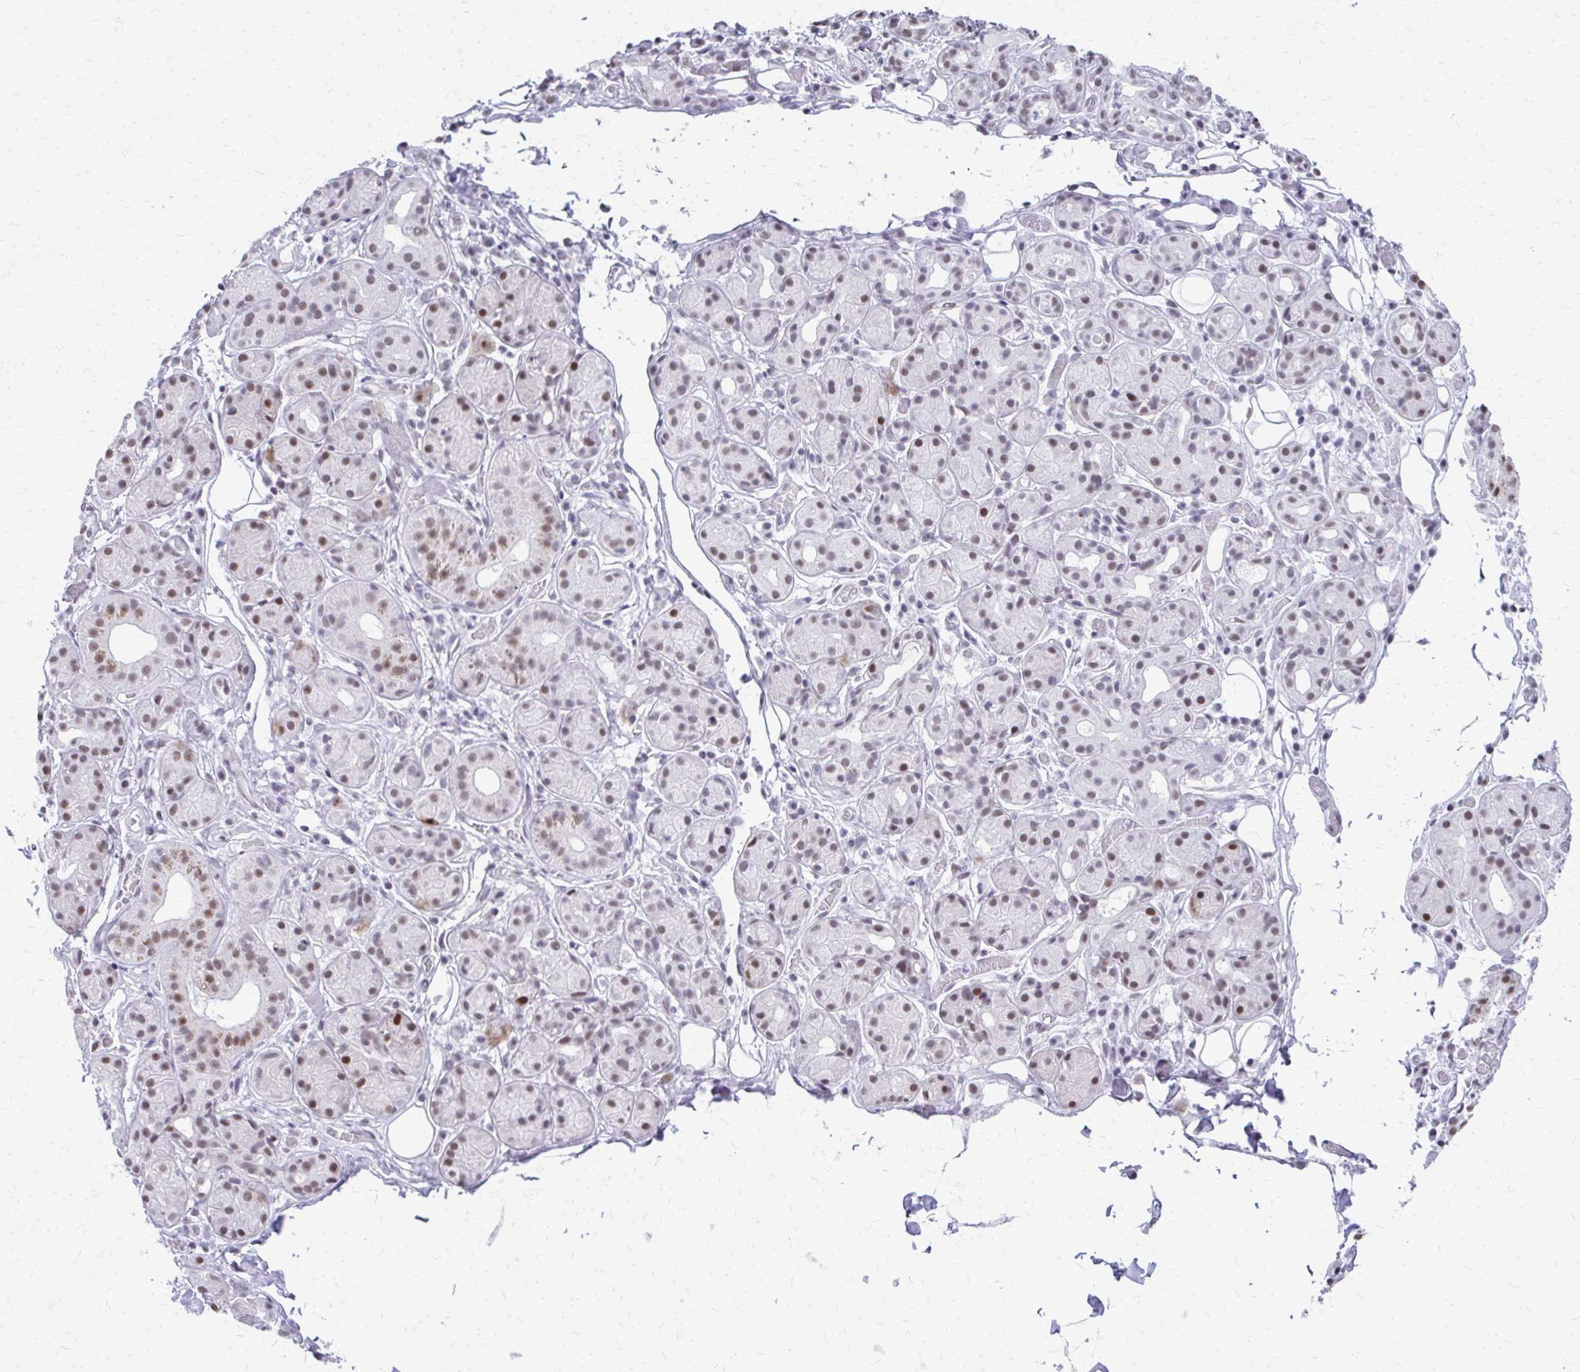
{"staining": {"intensity": "moderate", "quantity": "25%-75%", "location": "nuclear"}, "tissue": "salivary gland", "cell_type": "Glandular cells", "image_type": "normal", "snomed": [{"axis": "morphology", "description": "Normal tissue, NOS"}, {"axis": "topography", "description": "Salivary gland"}, {"axis": "topography", "description": "Peripheral nerve tissue"}], "caption": "Protein staining by immunohistochemistry reveals moderate nuclear positivity in about 25%-75% of glandular cells in normal salivary gland.", "gene": "SS18", "patient": {"sex": "male", "age": 71}}